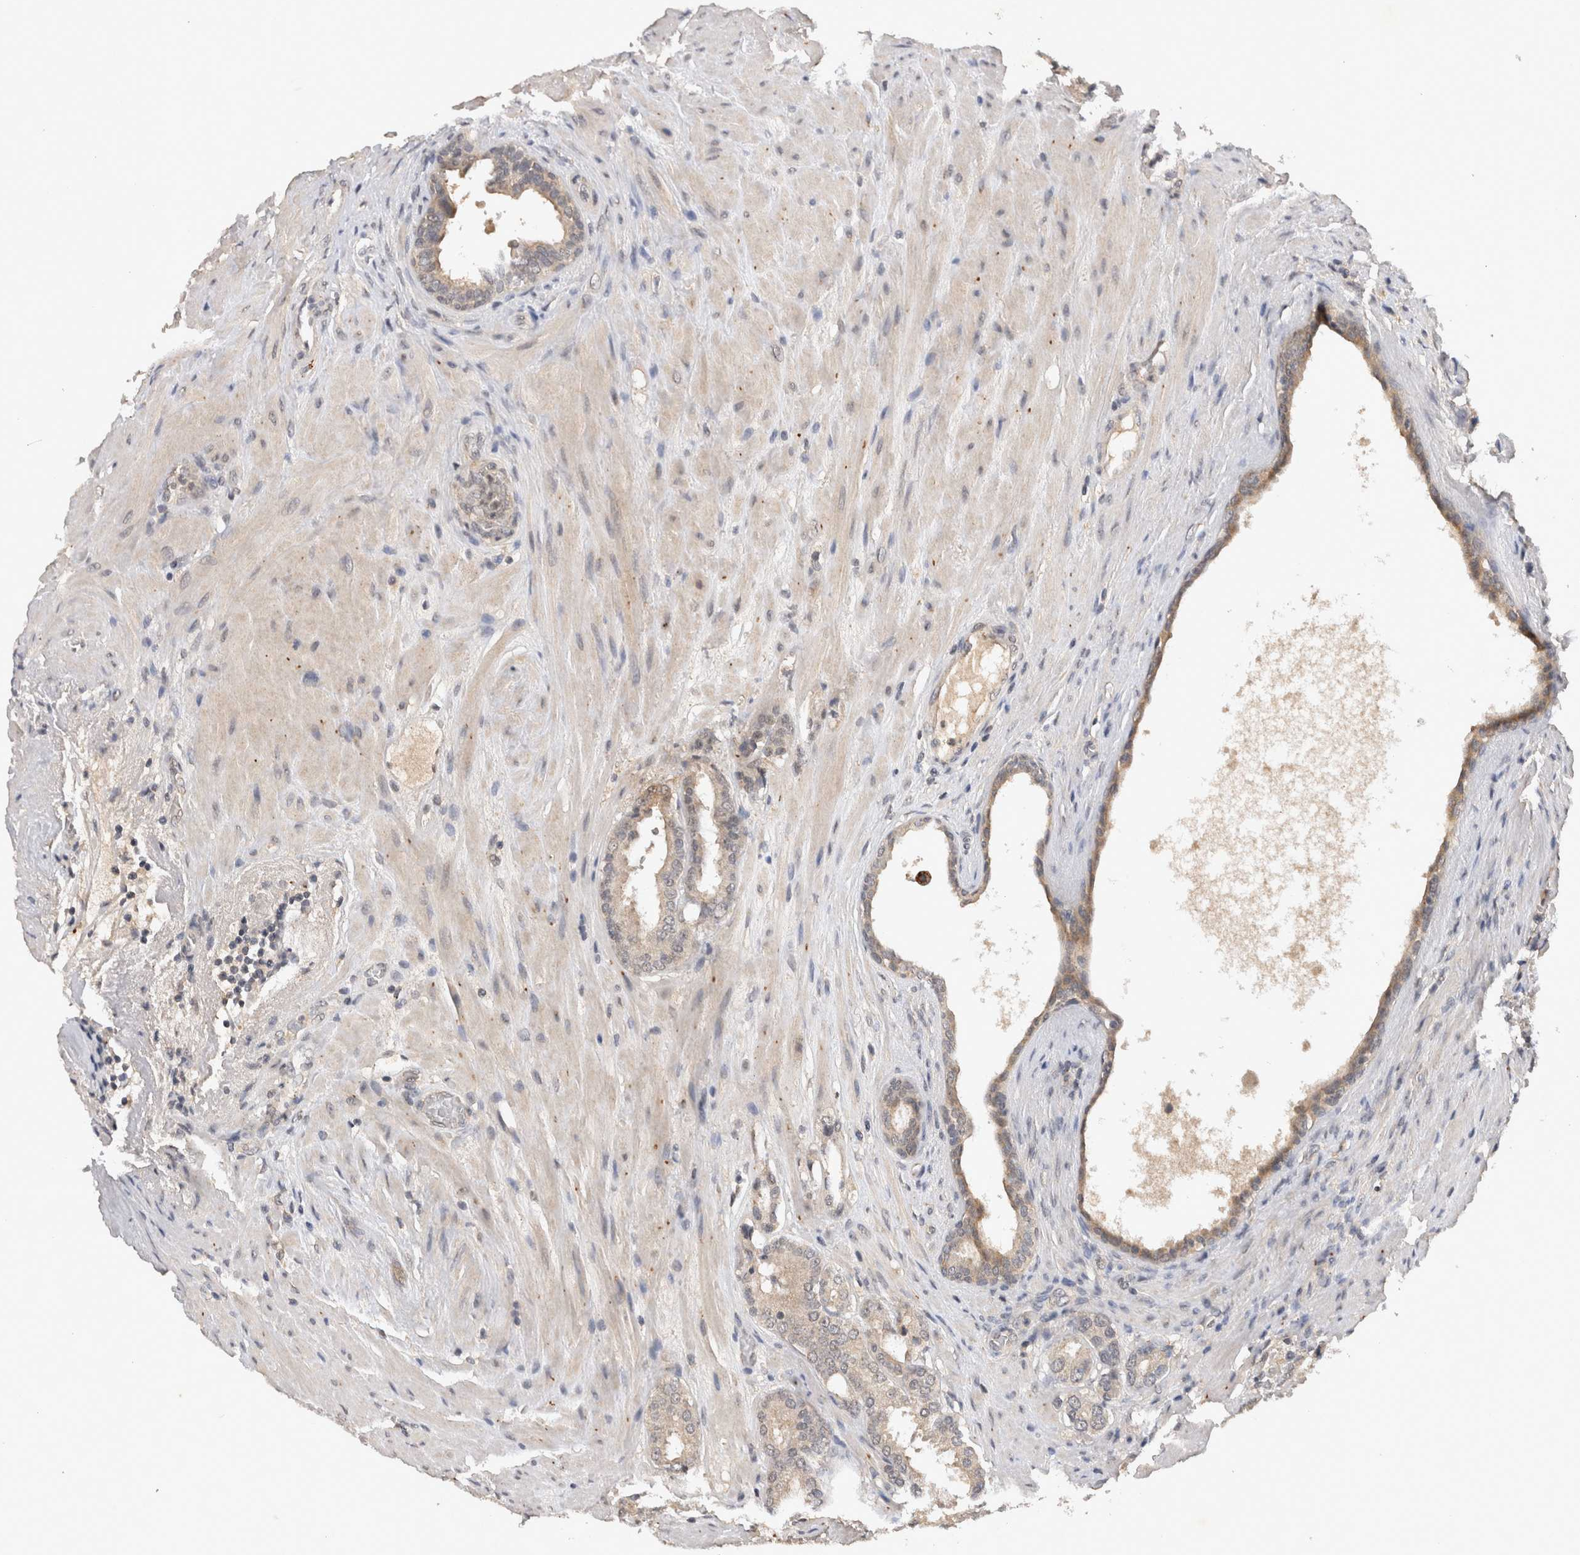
{"staining": {"intensity": "weak", "quantity": "<25%", "location": "cytoplasmic/membranous"}, "tissue": "prostate cancer", "cell_type": "Tumor cells", "image_type": "cancer", "snomed": [{"axis": "morphology", "description": "Adenocarcinoma, Low grade"}, {"axis": "topography", "description": "Prostate"}], "caption": "Immunohistochemistry (IHC) photomicrograph of neoplastic tissue: prostate cancer stained with DAB (3,3'-diaminobenzidine) reveals no significant protein expression in tumor cells.", "gene": "RASSF3", "patient": {"sex": "male", "age": 69}}